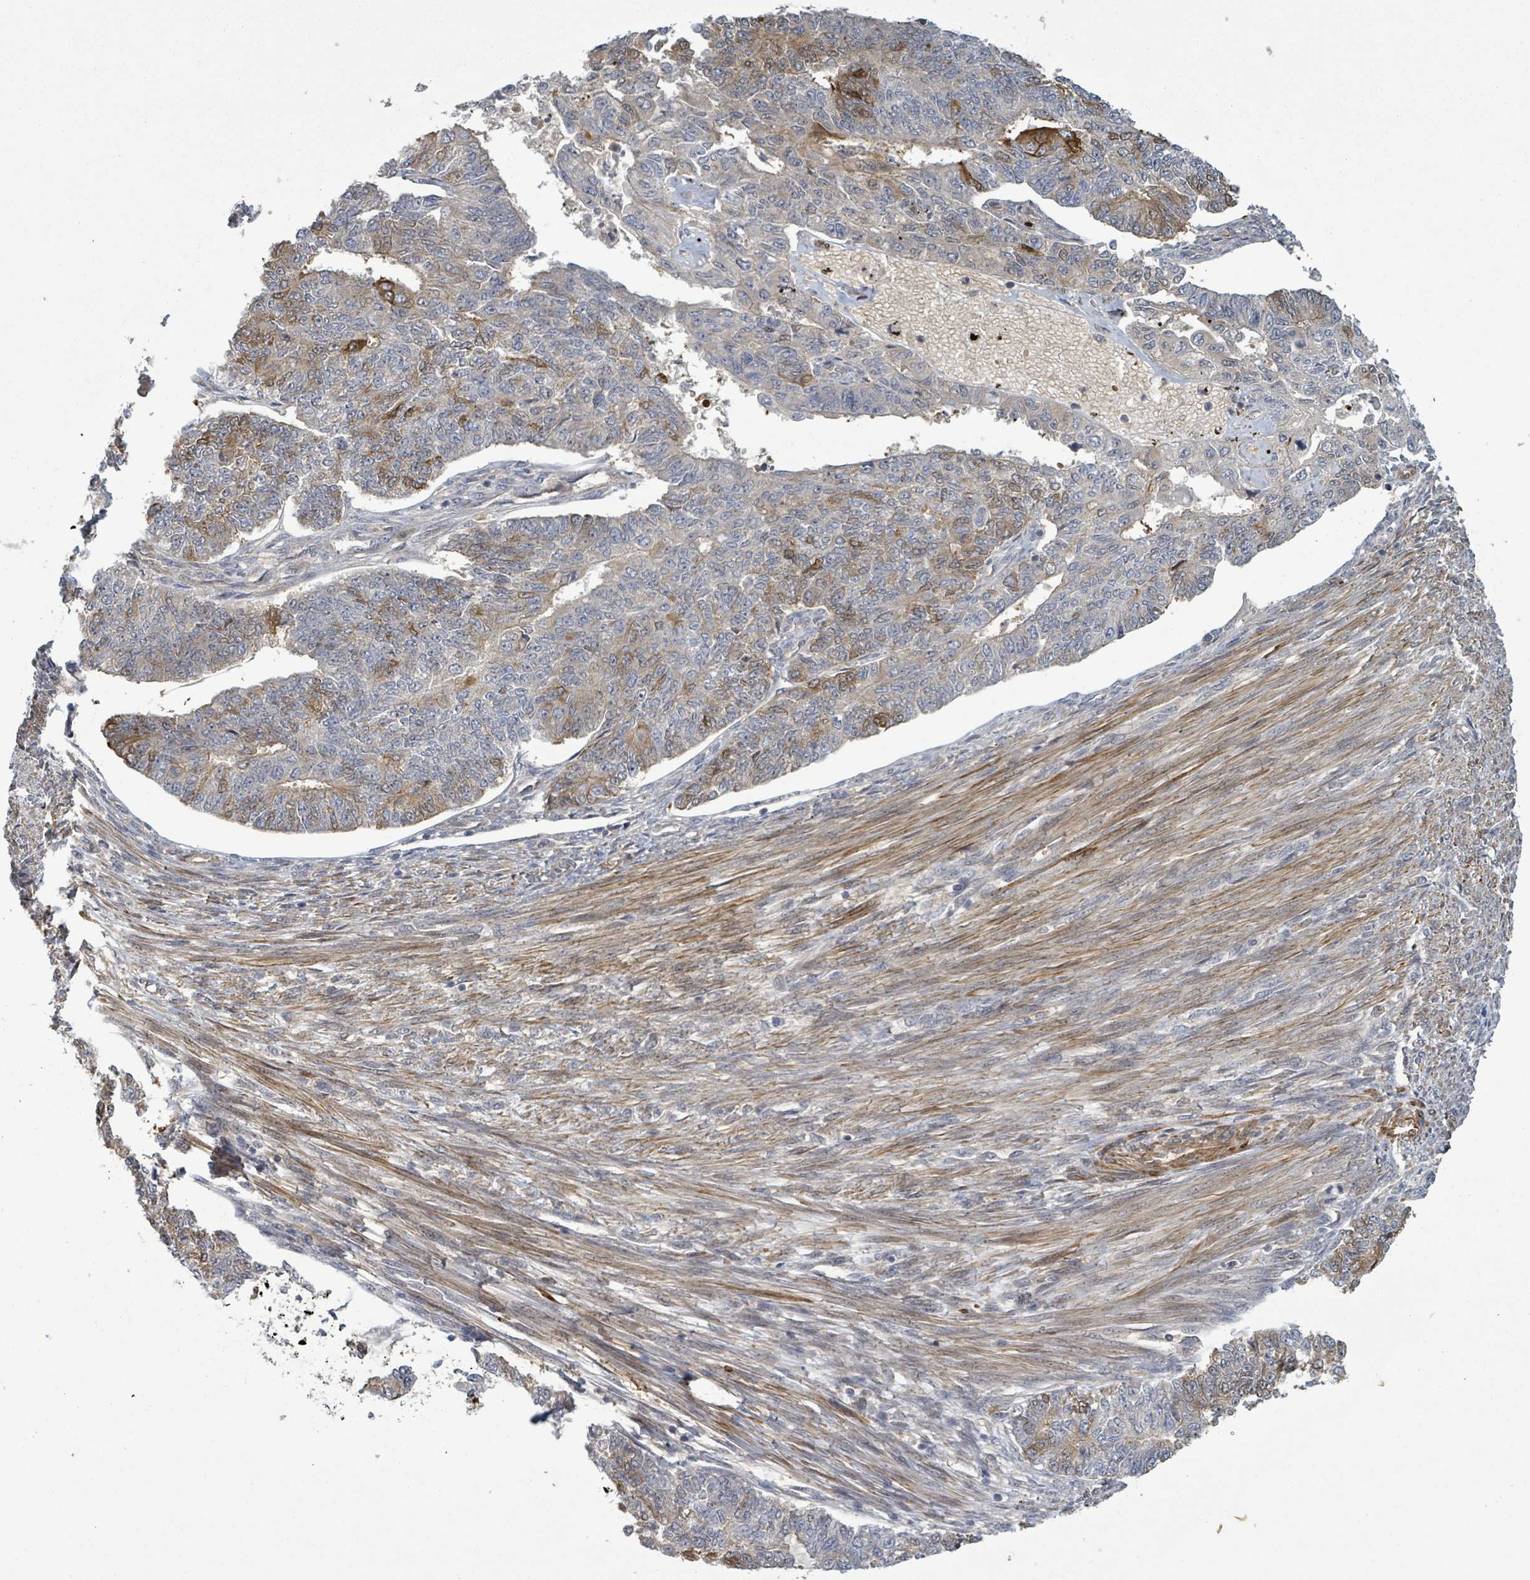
{"staining": {"intensity": "weak", "quantity": "<25%", "location": "cytoplasmic/membranous"}, "tissue": "endometrial cancer", "cell_type": "Tumor cells", "image_type": "cancer", "snomed": [{"axis": "morphology", "description": "Adenocarcinoma, NOS"}, {"axis": "topography", "description": "Endometrium"}], "caption": "Image shows no protein positivity in tumor cells of endometrial cancer tissue. (Stains: DAB (3,3'-diaminobenzidine) IHC with hematoxylin counter stain, Microscopy: brightfield microscopy at high magnification).", "gene": "MAP3K6", "patient": {"sex": "female", "age": 32}}